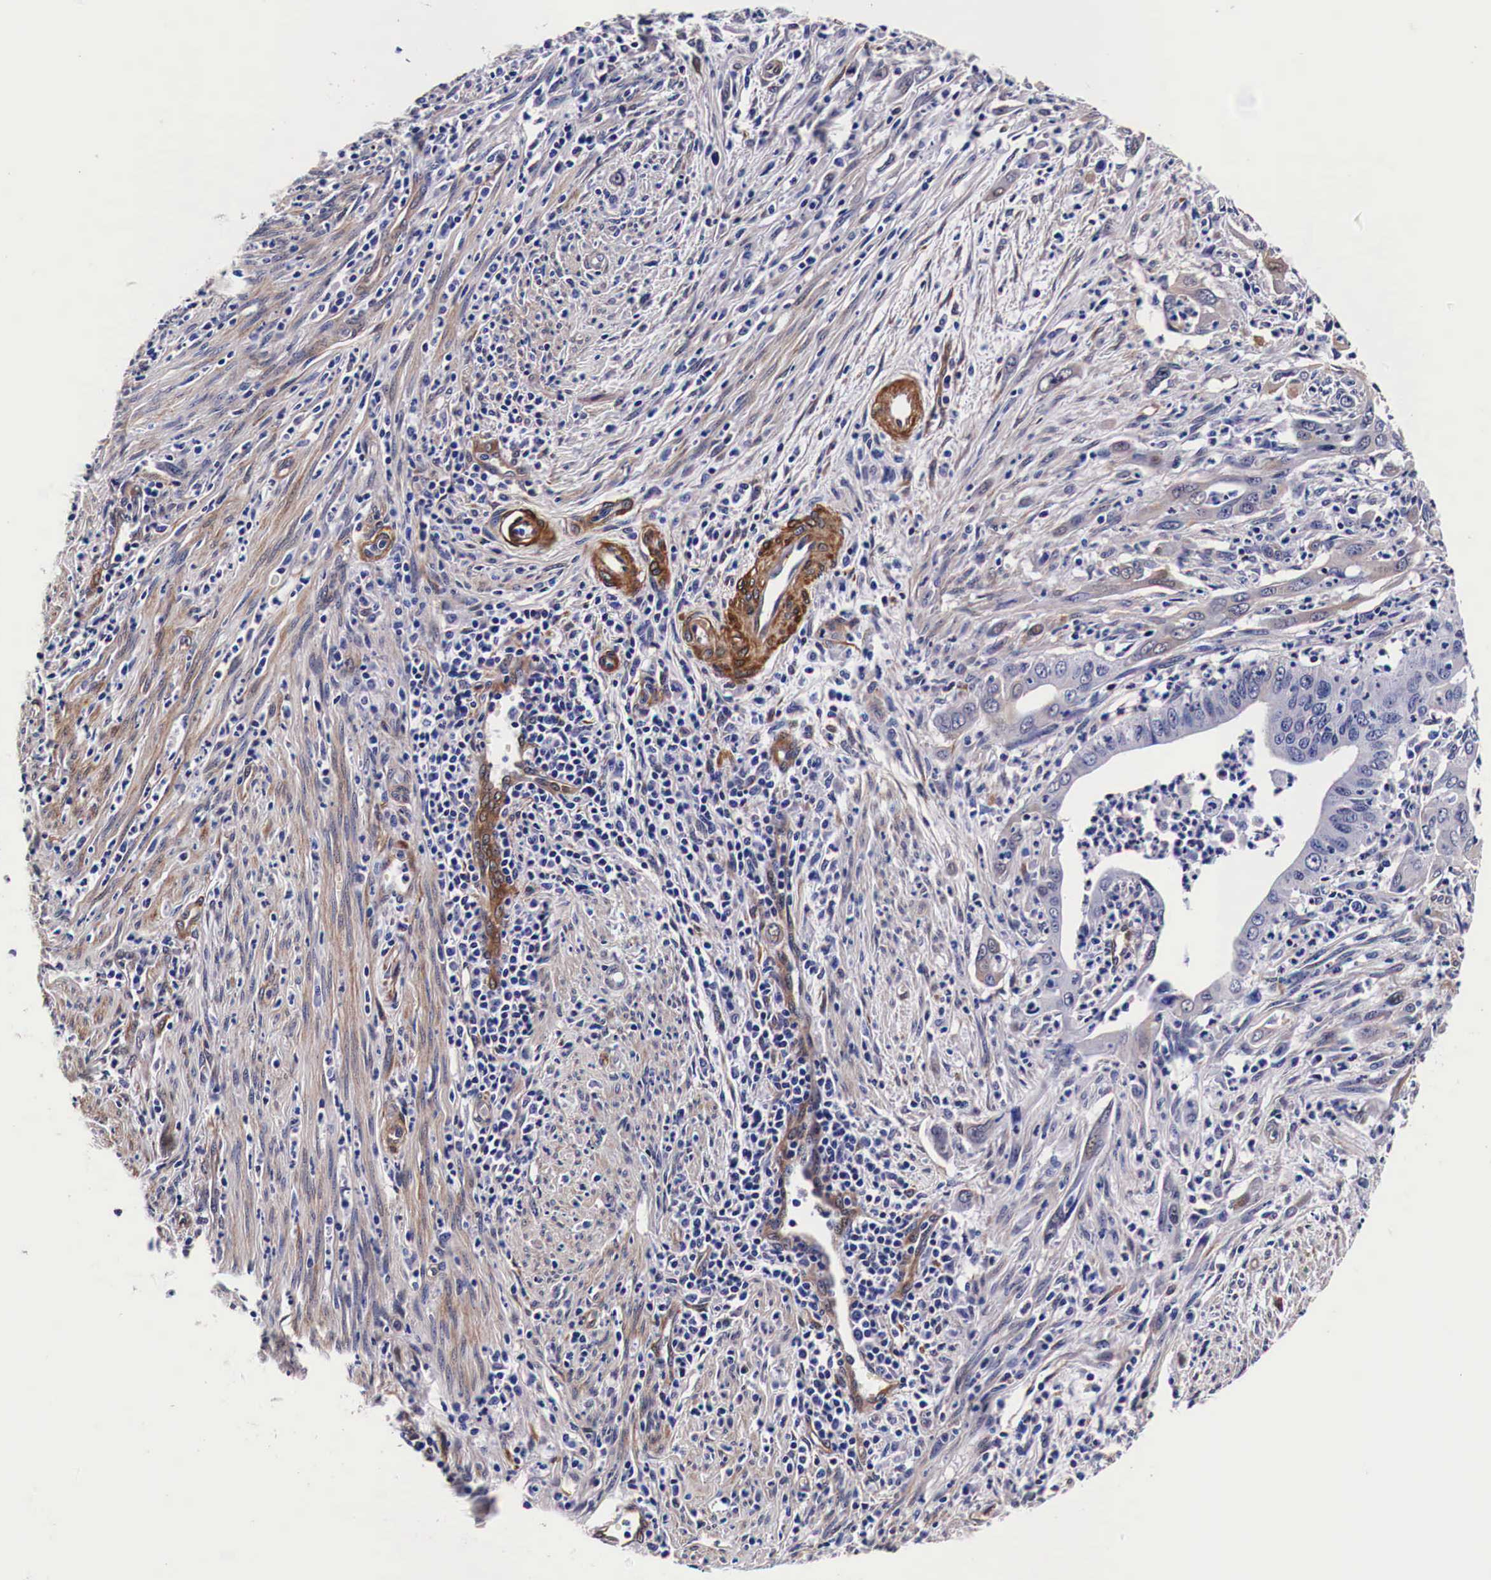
{"staining": {"intensity": "weak", "quantity": "<25%", "location": "cytoplasmic/membranous"}, "tissue": "cervical cancer", "cell_type": "Tumor cells", "image_type": "cancer", "snomed": [{"axis": "morphology", "description": "Normal tissue, NOS"}, {"axis": "morphology", "description": "Adenocarcinoma, NOS"}, {"axis": "topography", "description": "Cervix"}], "caption": "High magnification brightfield microscopy of cervical cancer (adenocarcinoma) stained with DAB (3,3'-diaminobenzidine) (brown) and counterstained with hematoxylin (blue): tumor cells show no significant positivity.", "gene": "HSPB1", "patient": {"sex": "female", "age": 34}}